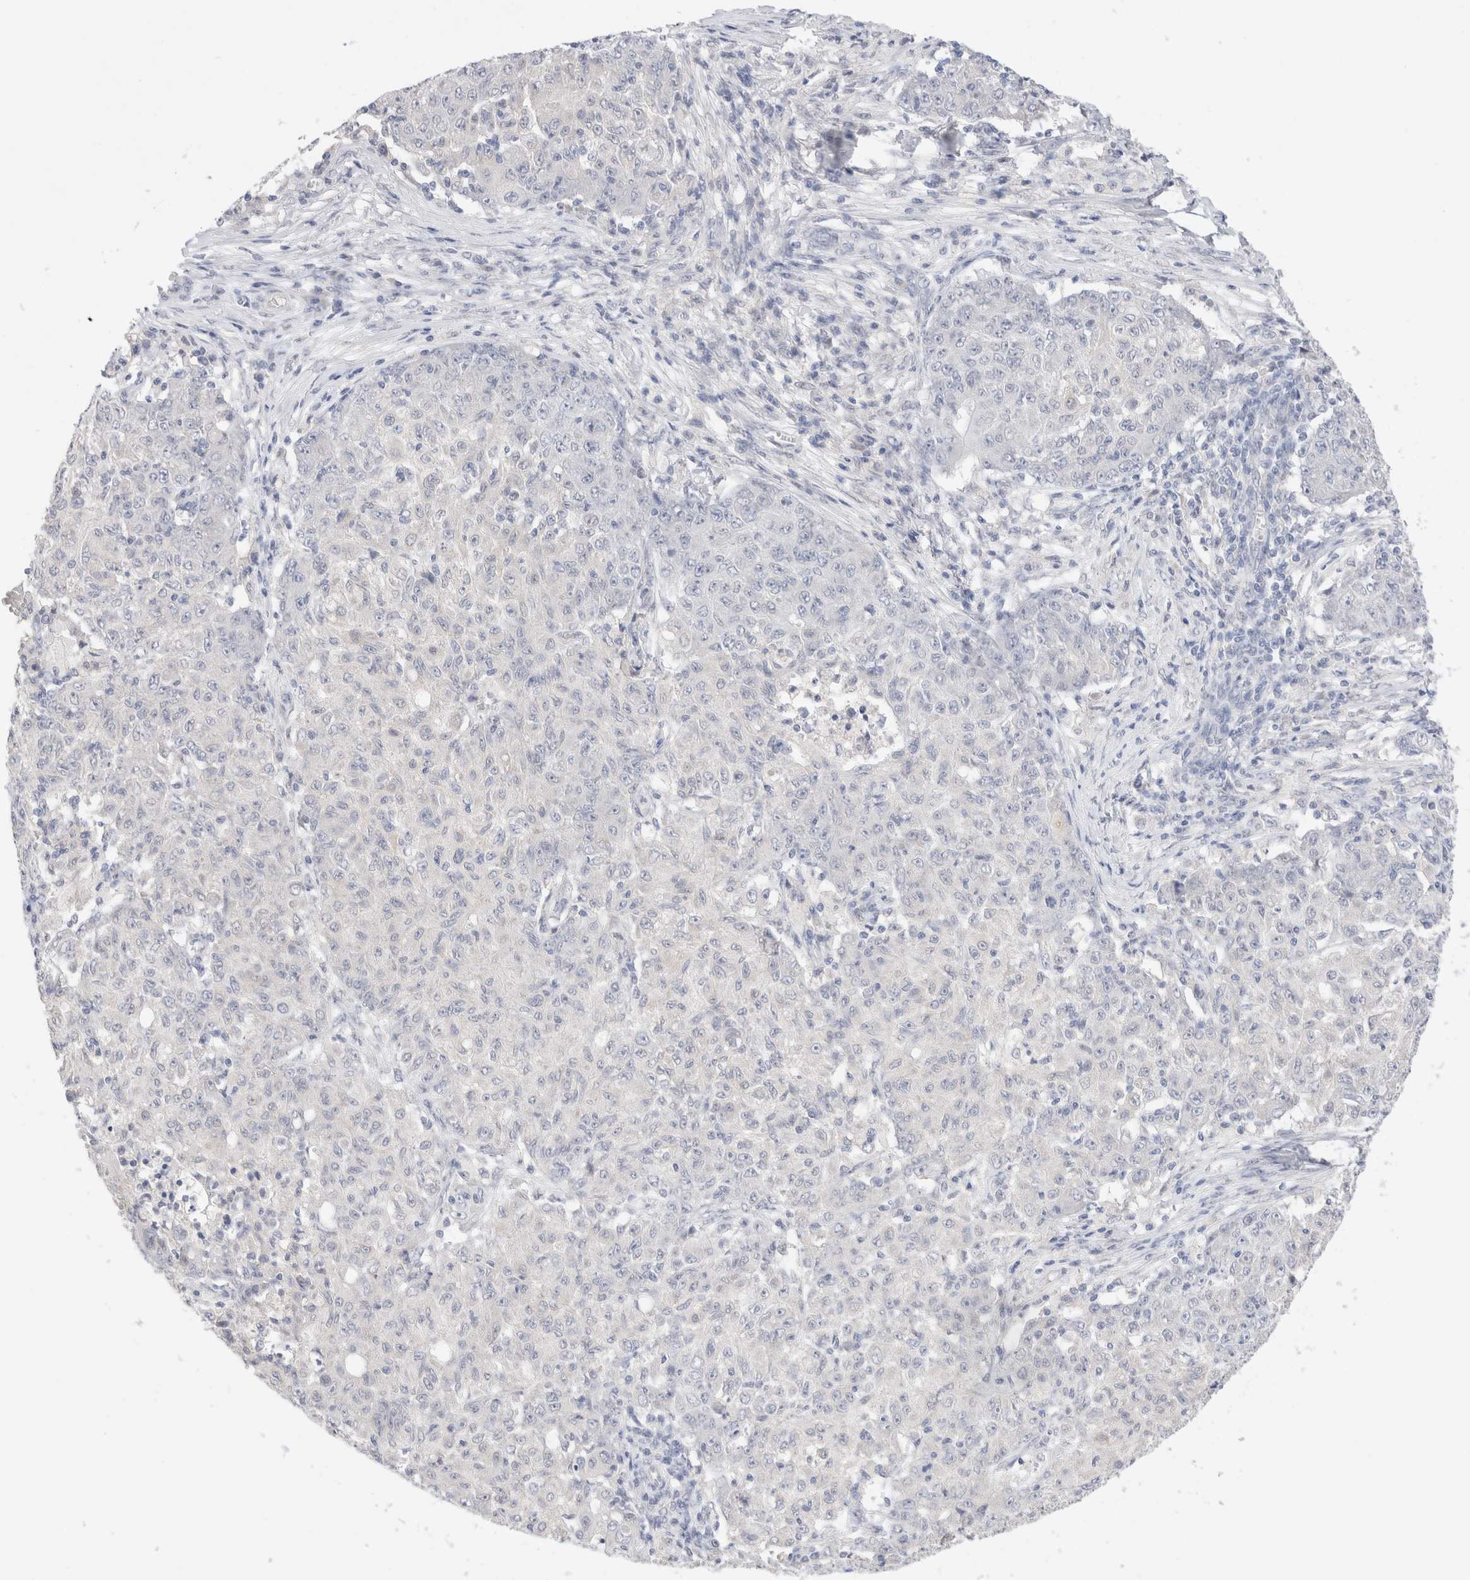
{"staining": {"intensity": "negative", "quantity": "none", "location": "none"}, "tissue": "ovarian cancer", "cell_type": "Tumor cells", "image_type": "cancer", "snomed": [{"axis": "morphology", "description": "Carcinoma, endometroid"}, {"axis": "topography", "description": "Ovary"}], "caption": "The photomicrograph shows no significant staining in tumor cells of ovarian cancer (endometroid carcinoma).", "gene": "SPATA20", "patient": {"sex": "female", "age": 42}}